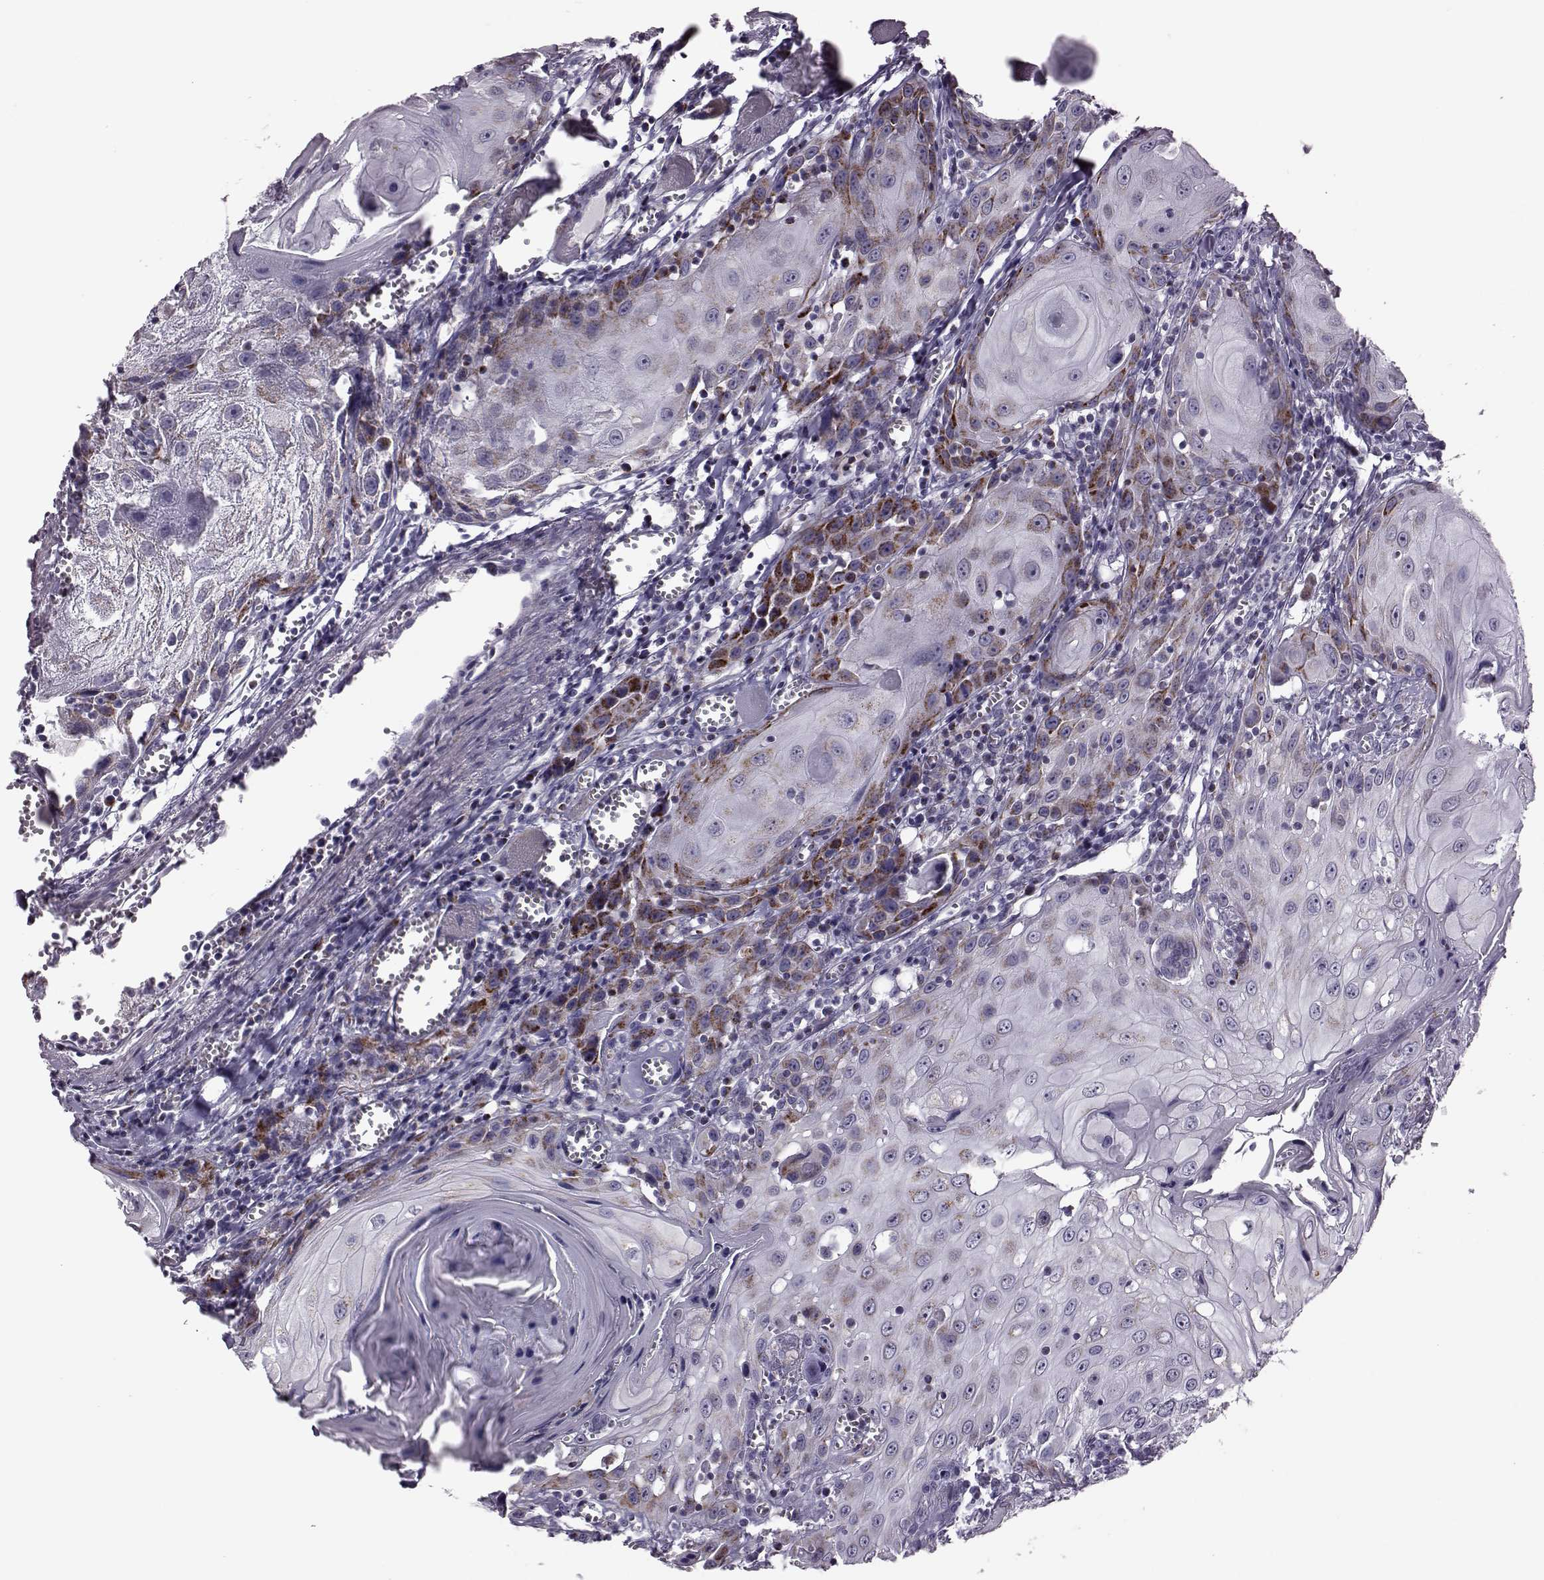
{"staining": {"intensity": "strong", "quantity": "<25%", "location": "cytoplasmic/membranous"}, "tissue": "head and neck cancer", "cell_type": "Tumor cells", "image_type": "cancer", "snomed": [{"axis": "morphology", "description": "Squamous cell carcinoma, NOS"}, {"axis": "topography", "description": "Head-Neck"}], "caption": "A medium amount of strong cytoplasmic/membranous staining is present in approximately <25% of tumor cells in head and neck cancer (squamous cell carcinoma) tissue.", "gene": "RIMS2", "patient": {"sex": "female", "age": 80}}